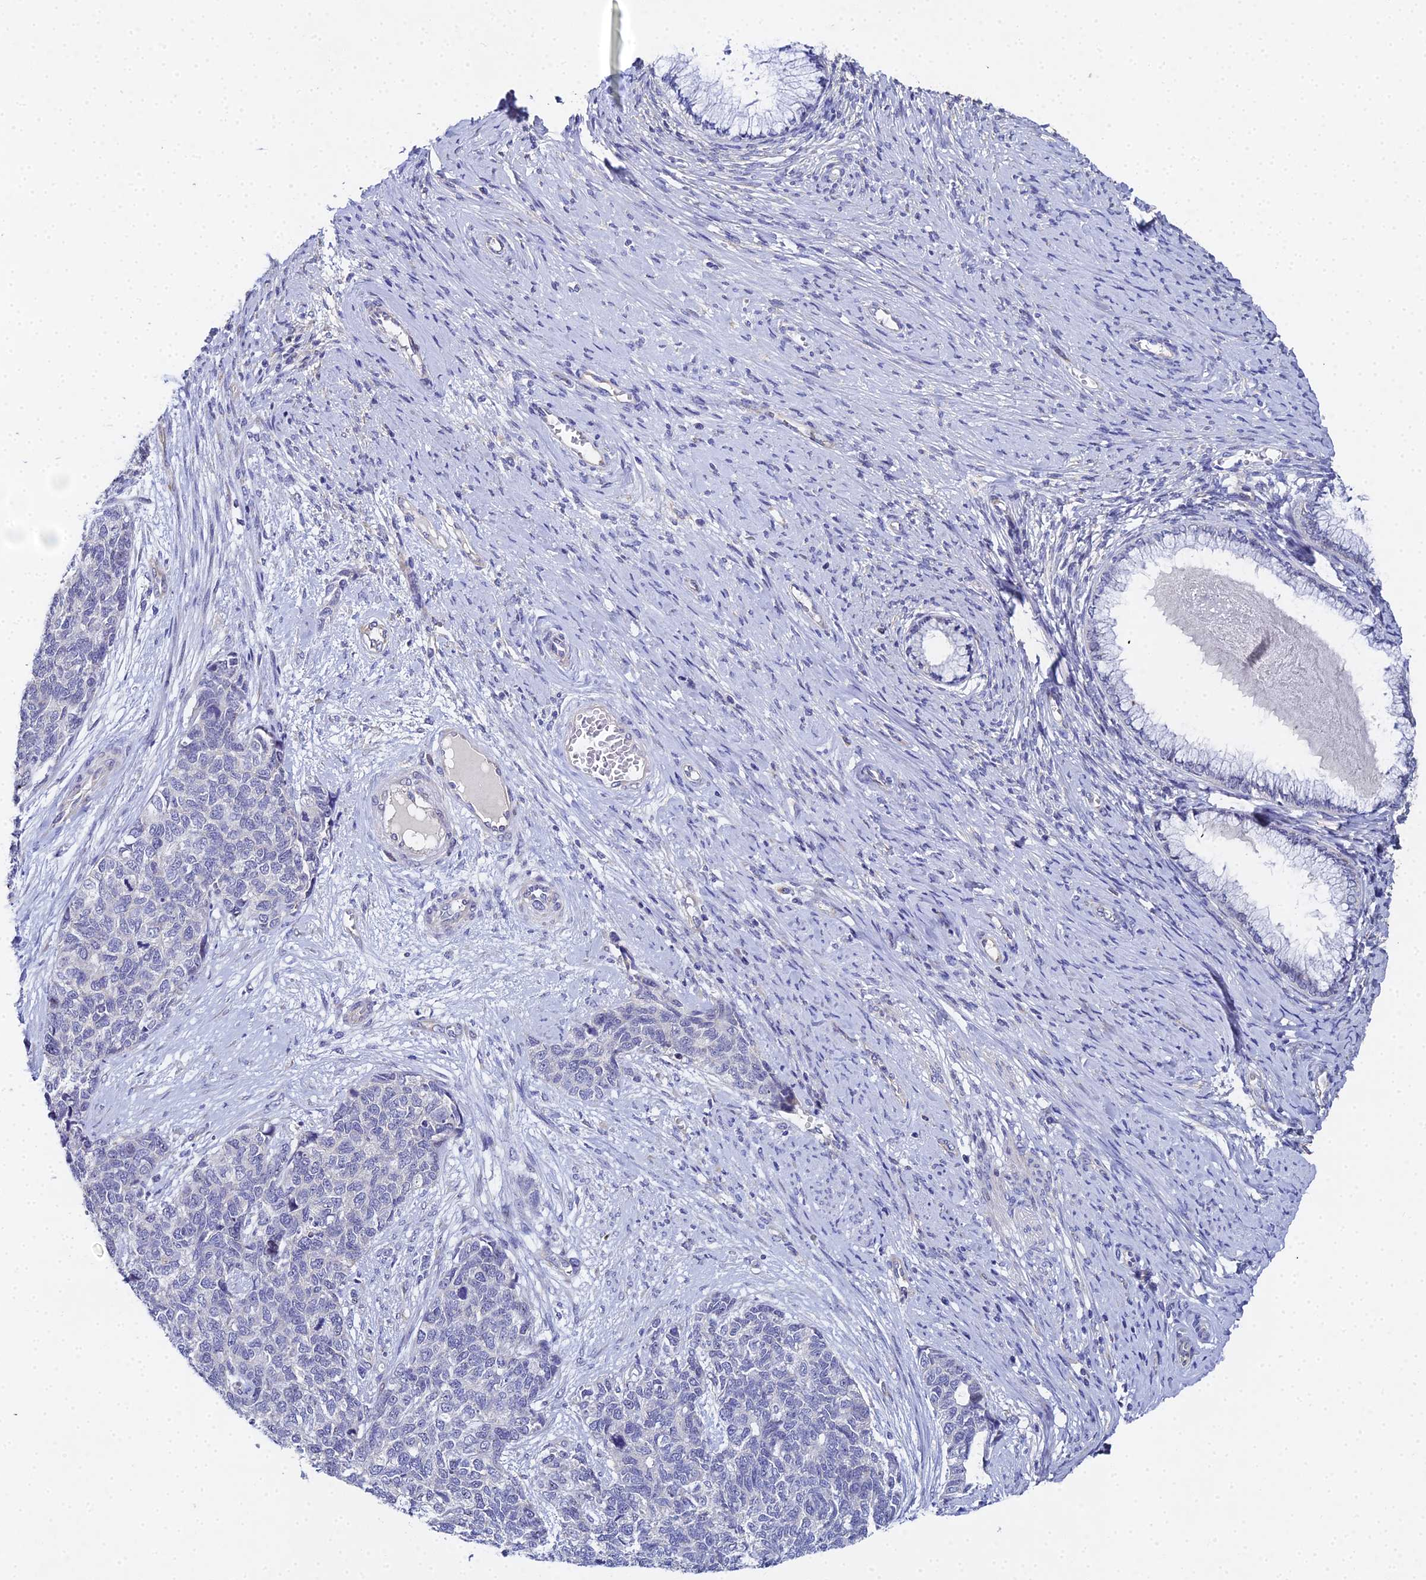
{"staining": {"intensity": "negative", "quantity": "none", "location": "none"}, "tissue": "cervical cancer", "cell_type": "Tumor cells", "image_type": "cancer", "snomed": [{"axis": "morphology", "description": "Squamous cell carcinoma, NOS"}, {"axis": "topography", "description": "Cervix"}], "caption": "Immunohistochemistry (IHC) photomicrograph of neoplastic tissue: human squamous cell carcinoma (cervical) stained with DAB (3,3'-diaminobenzidine) displays no significant protein positivity in tumor cells.", "gene": "ENSG00000268674", "patient": {"sex": "female", "age": 63}}